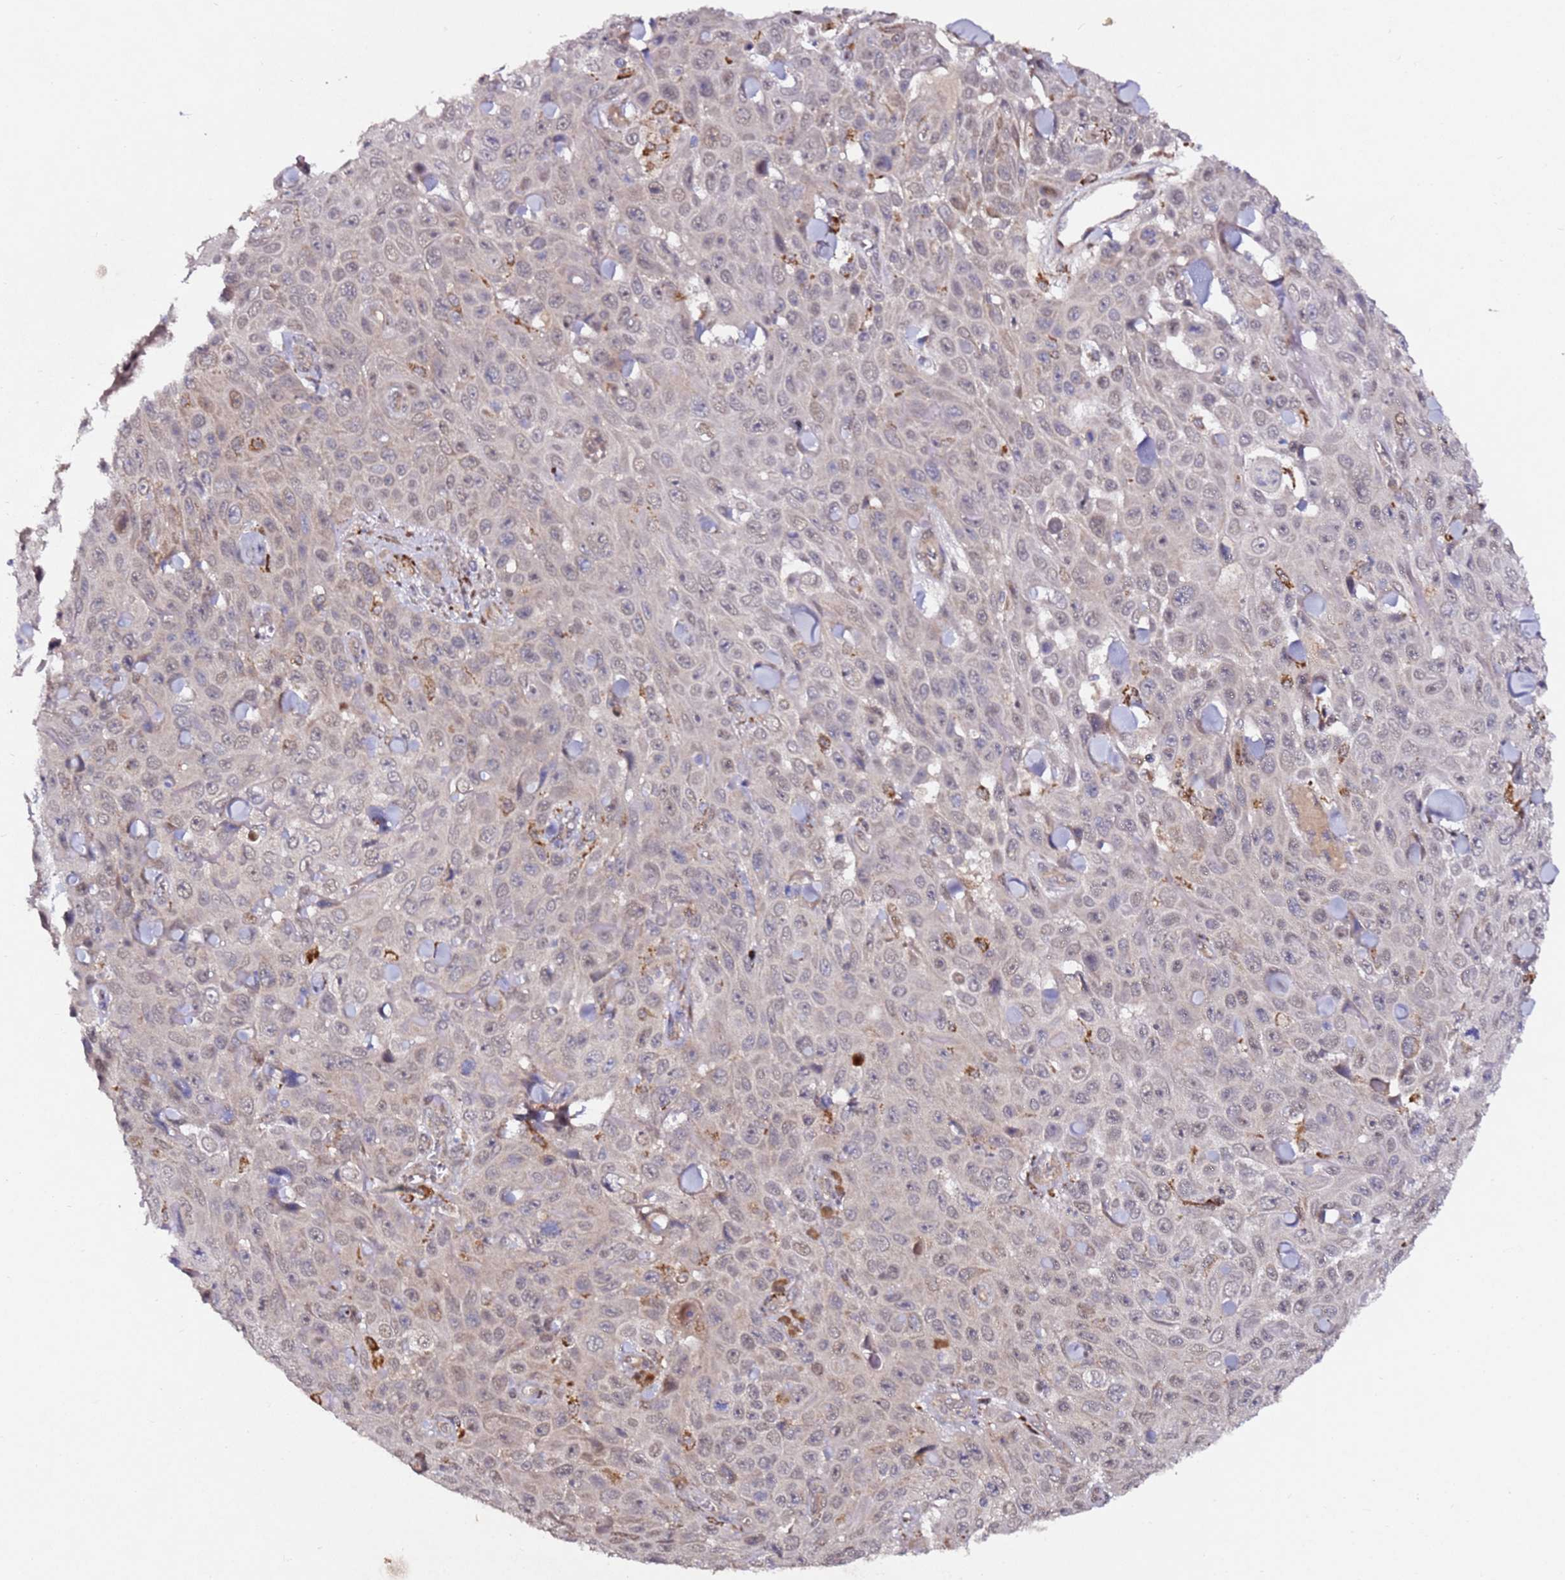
{"staining": {"intensity": "negative", "quantity": "none", "location": "none"}, "tissue": "skin cancer", "cell_type": "Tumor cells", "image_type": "cancer", "snomed": [{"axis": "morphology", "description": "Squamous cell carcinoma, NOS"}, {"axis": "topography", "description": "Skin"}], "caption": "High power microscopy micrograph of an immunohistochemistry (IHC) image of skin cancer, revealing no significant staining in tumor cells.", "gene": "ALG11", "patient": {"sex": "male", "age": 82}}